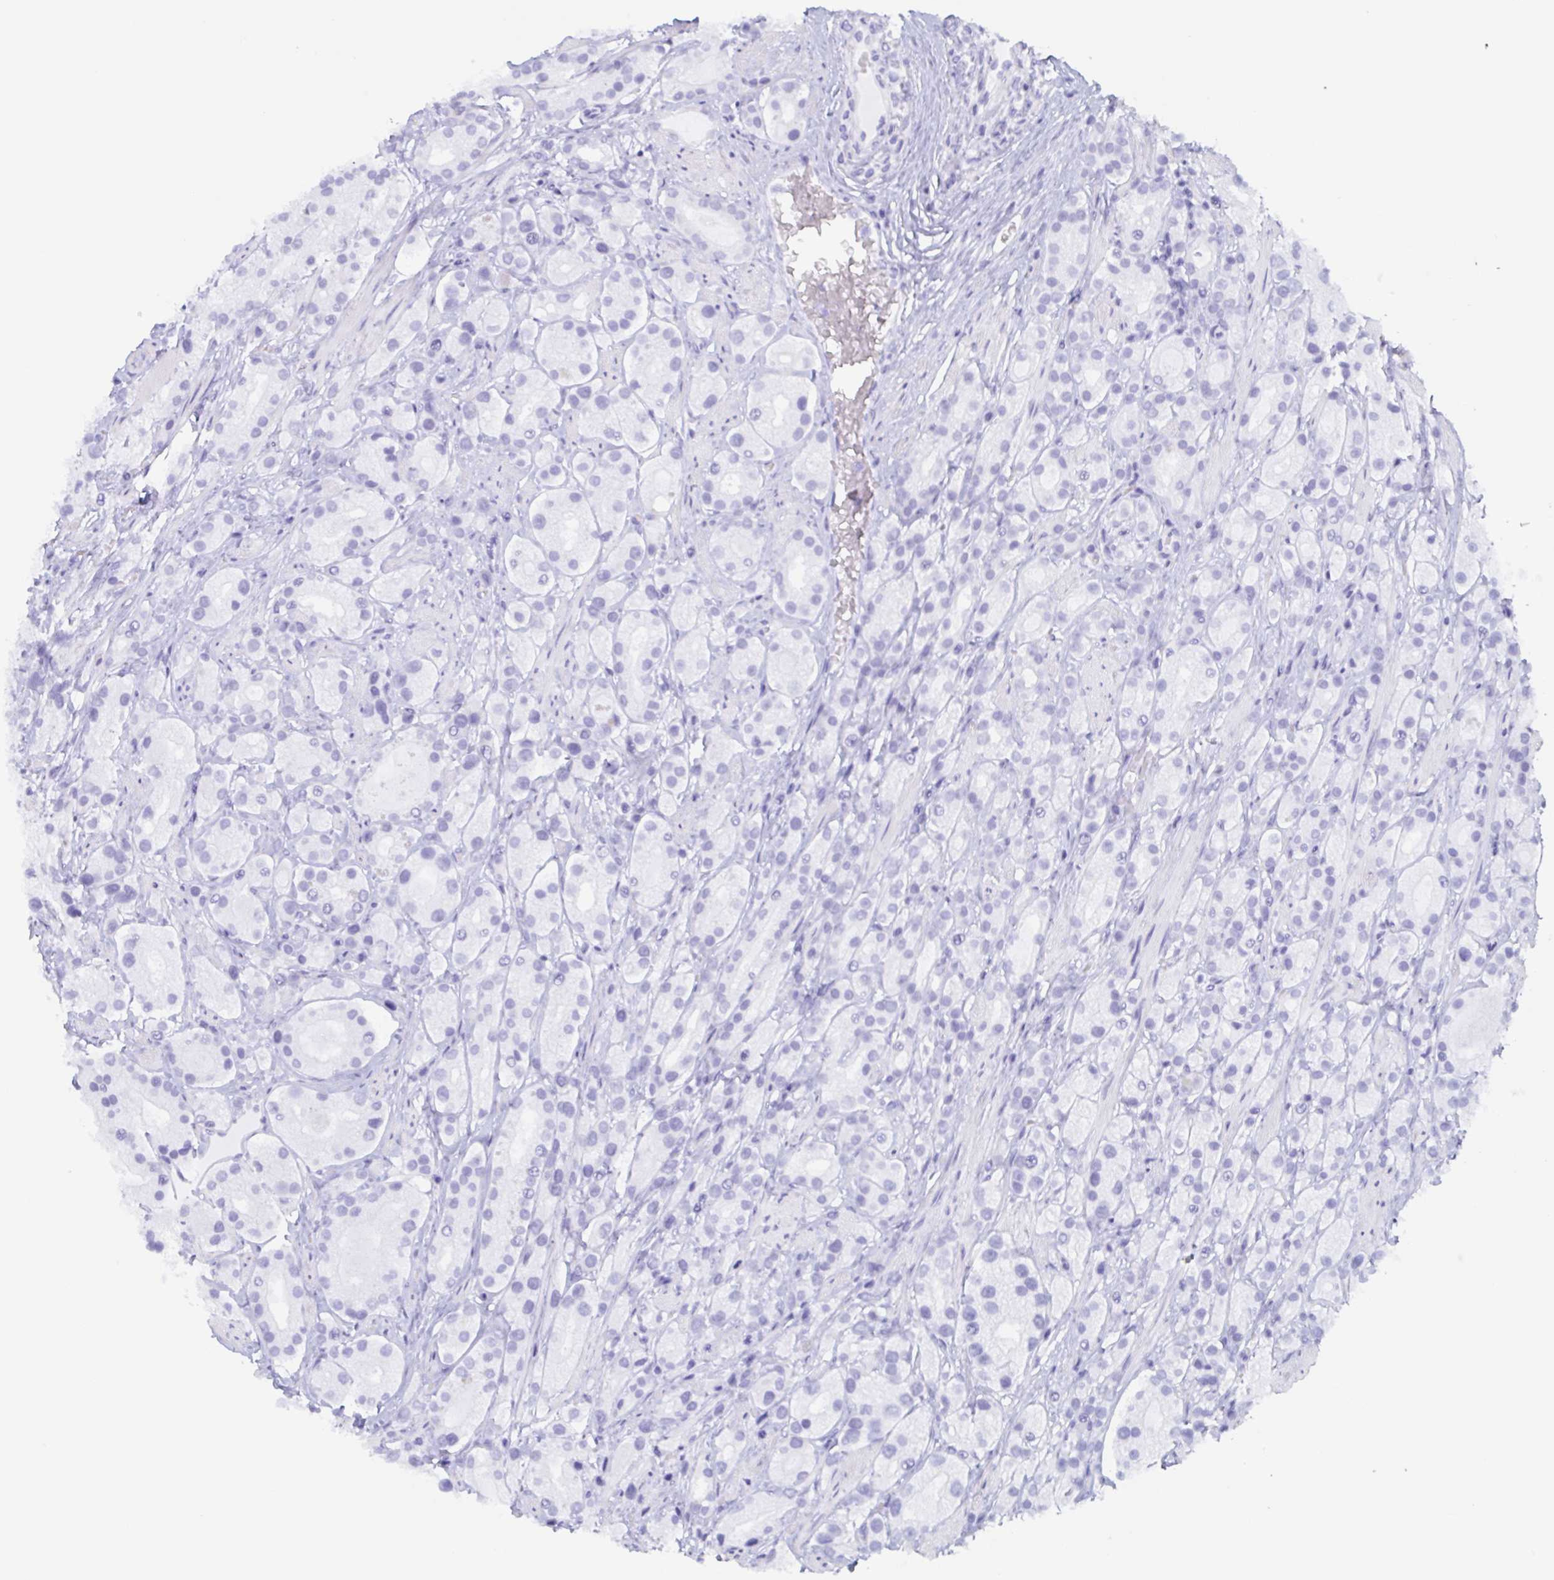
{"staining": {"intensity": "negative", "quantity": "none", "location": "none"}, "tissue": "prostate cancer", "cell_type": "Tumor cells", "image_type": "cancer", "snomed": [{"axis": "morphology", "description": "Adenocarcinoma, High grade"}, {"axis": "topography", "description": "Prostate"}], "caption": "The IHC image has no significant staining in tumor cells of adenocarcinoma (high-grade) (prostate) tissue.", "gene": "AGFG2", "patient": {"sex": "male", "age": 67}}